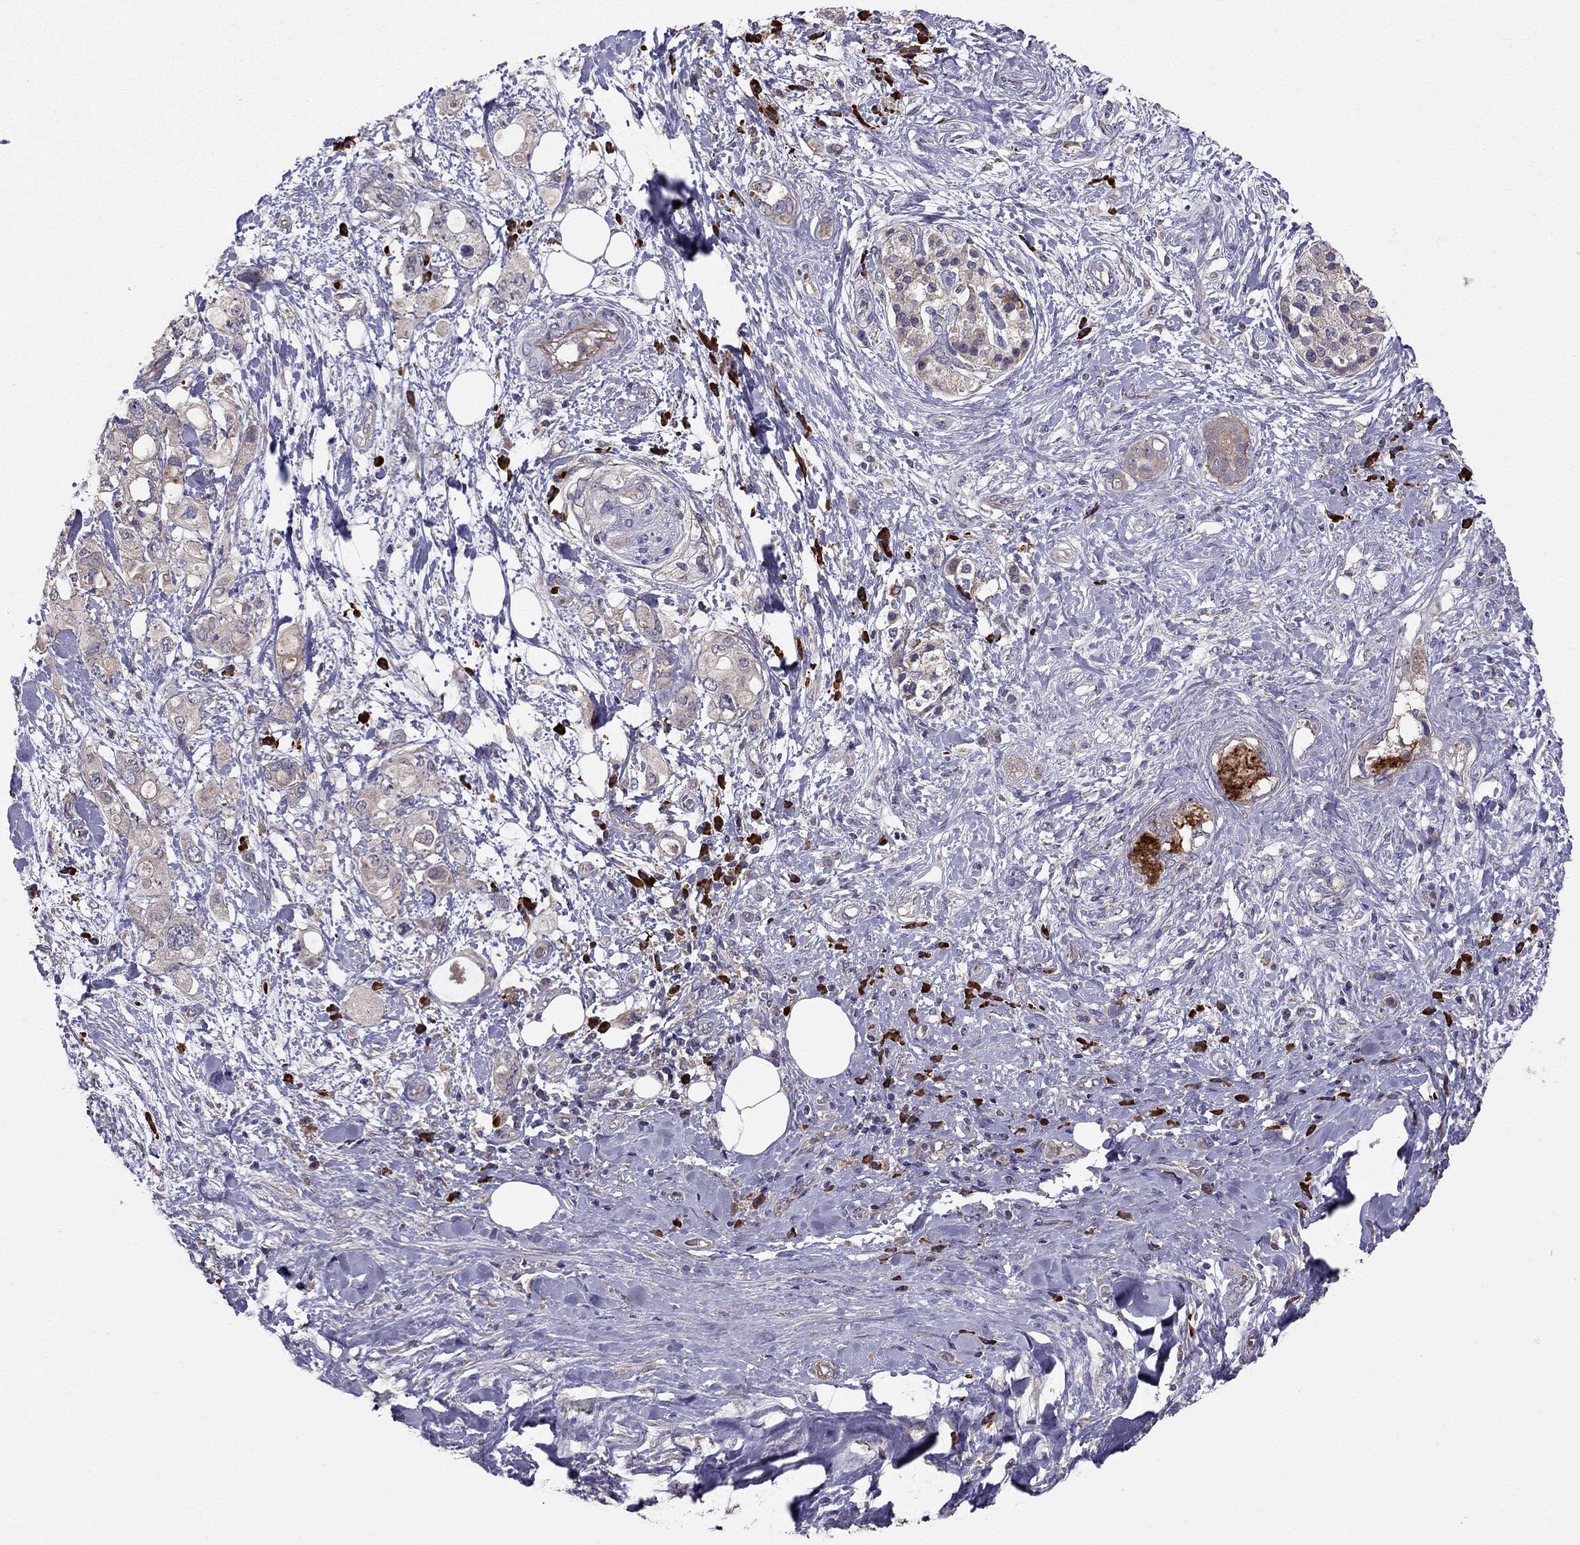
{"staining": {"intensity": "moderate", "quantity": "<25%", "location": "cytoplasmic/membranous"}, "tissue": "pancreatic cancer", "cell_type": "Tumor cells", "image_type": "cancer", "snomed": [{"axis": "morphology", "description": "Adenocarcinoma, NOS"}, {"axis": "topography", "description": "Pancreas"}], "caption": "Brown immunohistochemical staining in human pancreatic cancer (adenocarcinoma) shows moderate cytoplasmic/membranous staining in about <25% of tumor cells. (DAB IHC with brightfield microscopy, high magnification).", "gene": "PIK3CG", "patient": {"sex": "female", "age": 56}}